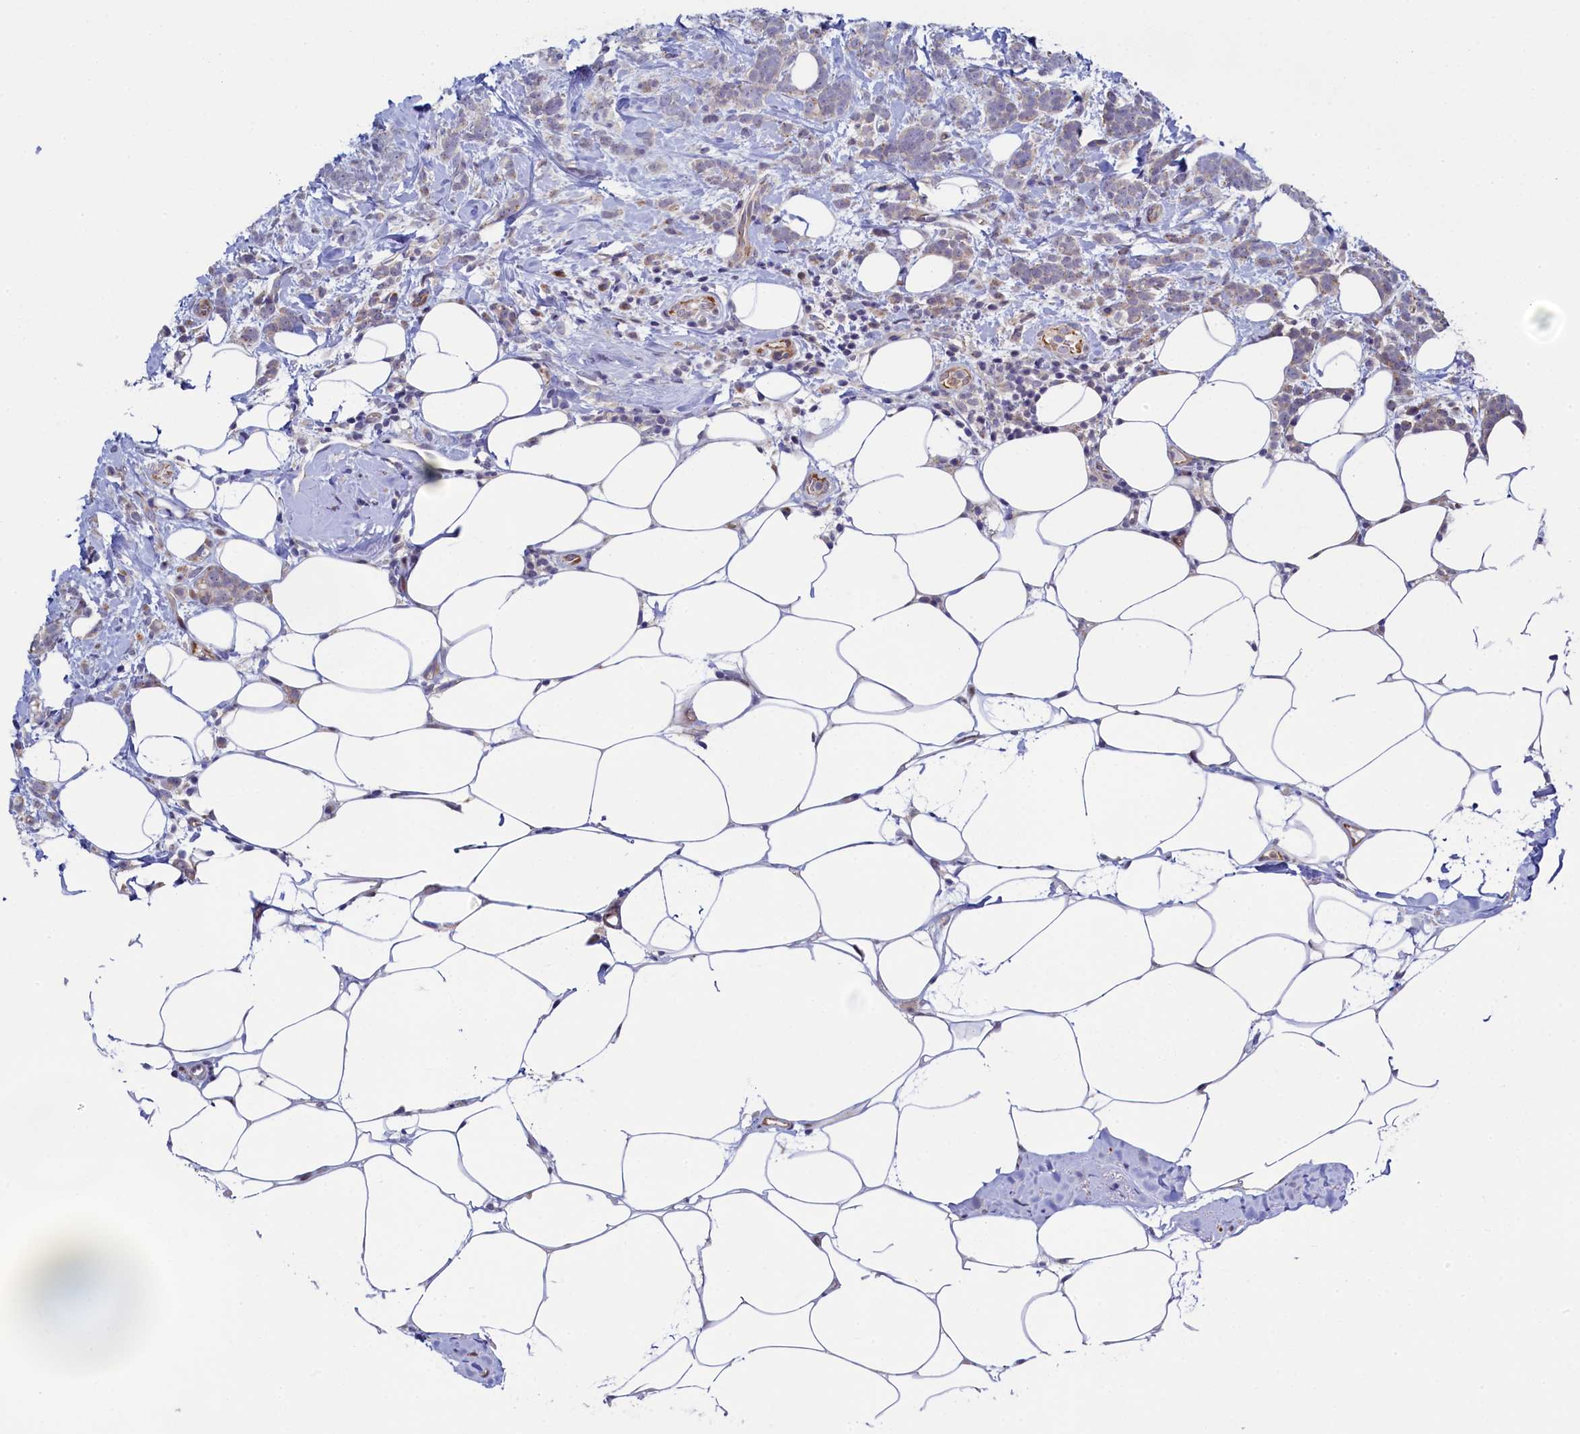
{"staining": {"intensity": "negative", "quantity": "none", "location": "none"}, "tissue": "breast cancer", "cell_type": "Tumor cells", "image_type": "cancer", "snomed": [{"axis": "morphology", "description": "Lobular carcinoma"}, {"axis": "topography", "description": "Breast"}], "caption": "There is no significant positivity in tumor cells of breast lobular carcinoma.", "gene": "PIK3C3", "patient": {"sex": "female", "age": 58}}